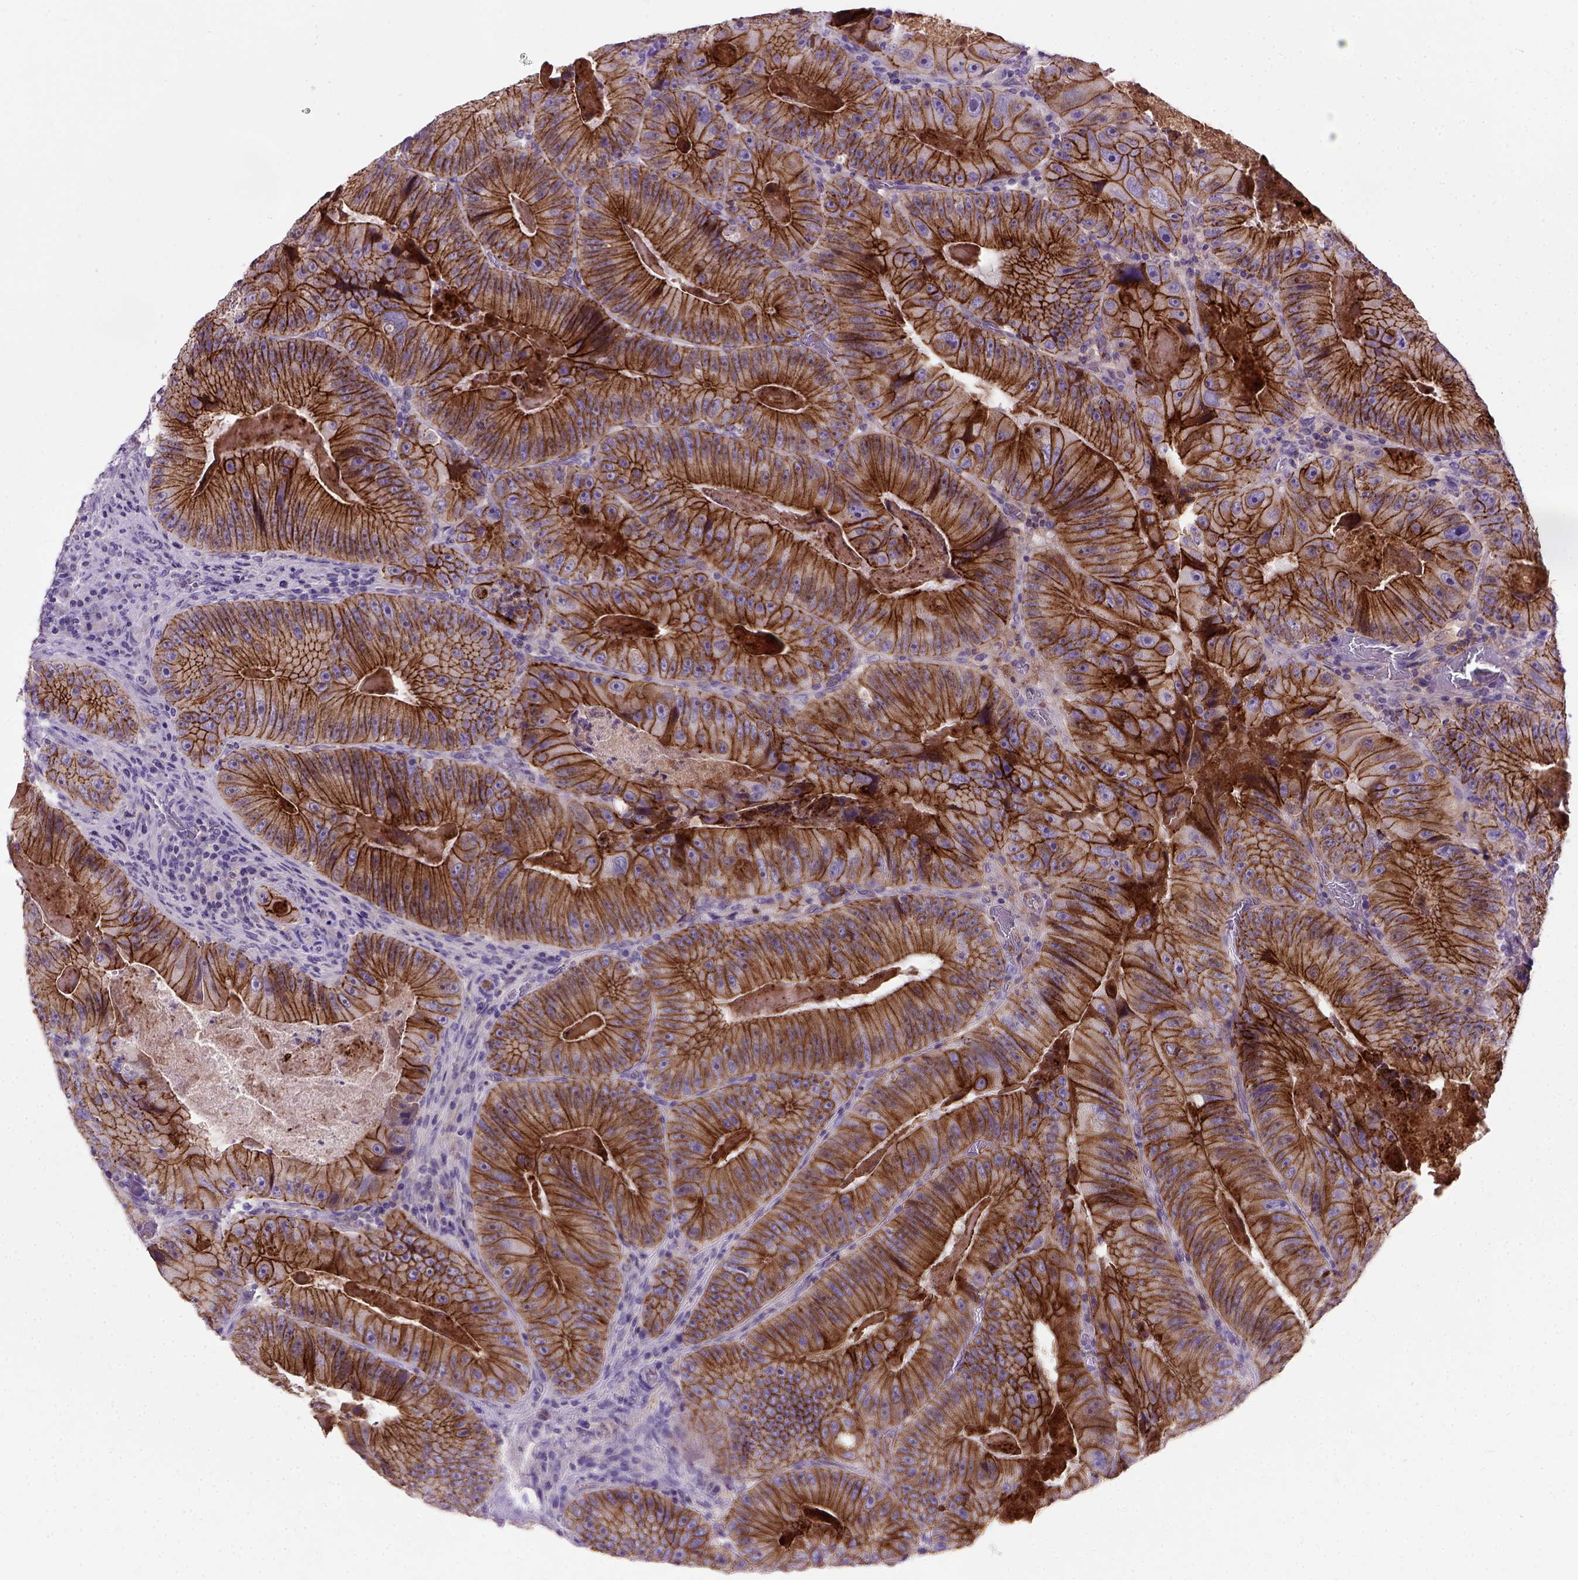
{"staining": {"intensity": "strong", "quantity": ">75%", "location": "cytoplasmic/membranous"}, "tissue": "colorectal cancer", "cell_type": "Tumor cells", "image_type": "cancer", "snomed": [{"axis": "morphology", "description": "Adenocarcinoma, NOS"}, {"axis": "topography", "description": "Colon"}], "caption": "A photomicrograph of colorectal cancer stained for a protein displays strong cytoplasmic/membranous brown staining in tumor cells.", "gene": "CDH1", "patient": {"sex": "female", "age": 86}}